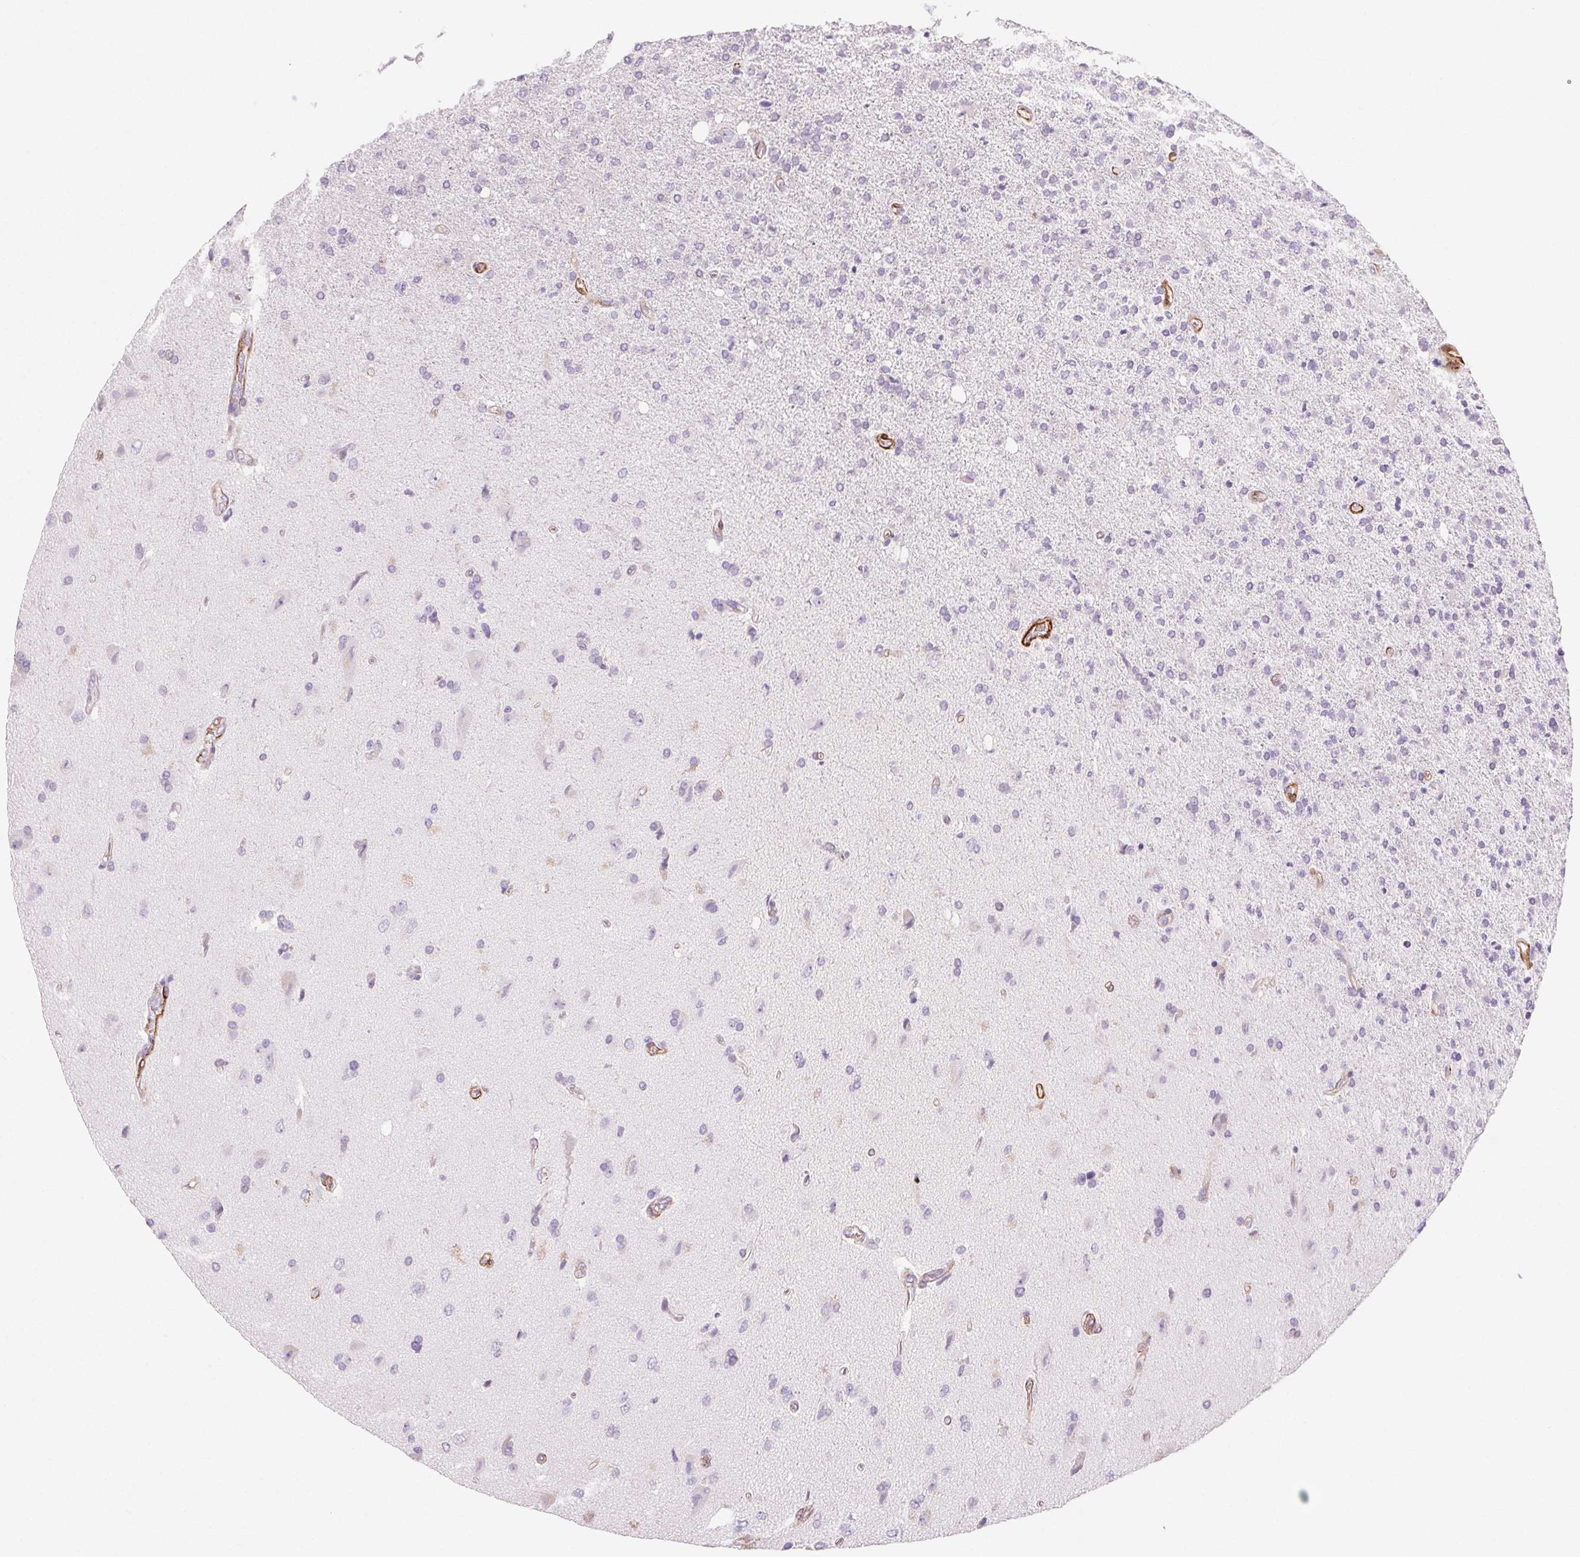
{"staining": {"intensity": "negative", "quantity": "none", "location": "none"}, "tissue": "glioma", "cell_type": "Tumor cells", "image_type": "cancer", "snomed": [{"axis": "morphology", "description": "Glioma, malignant, High grade"}, {"axis": "topography", "description": "Cerebral cortex"}], "caption": "DAB (3,3'-diaminobenzidine) immunohistochemical staining of malignant glioma (high-grade) reveals no significant positivity in tumor cells.", "gene": "GPX8", "patient": {"sex": "male", "age": 70}}